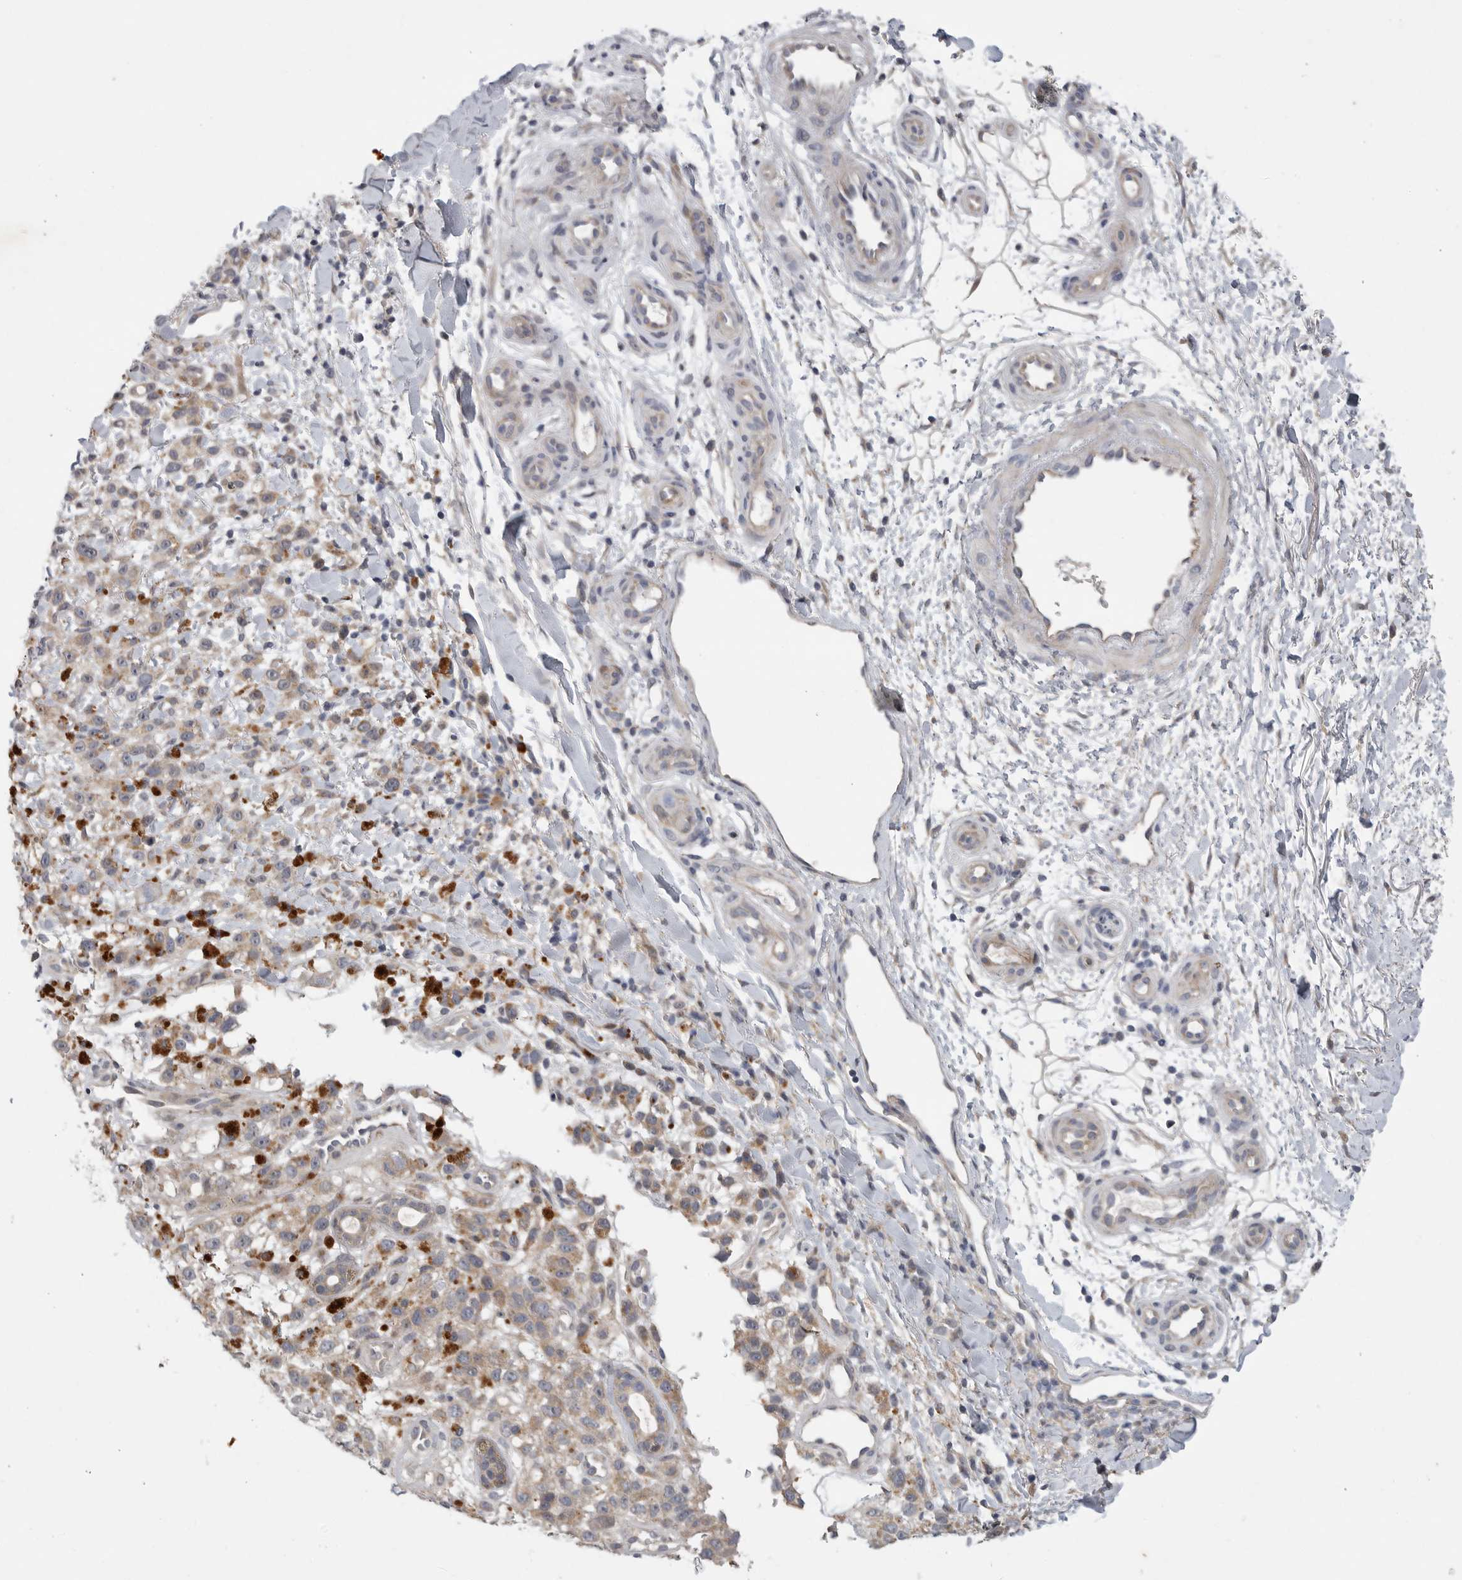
{"staining": {"intensity": "moderate", "quantity": ">75%", "location": "cytoplasmic/membranous"}, "tissue": "melanoma", "cell_type": "Tumor cells", "image_type": "cancer", "snomed": [{"axis": "morphology", "description": "Malignant melanoma, Metastatic site"}, {"axis": "topography", "description": "Skin"}], "caption": "IHC micrograph of neoplastic tissue: melanoma stained using immunohistochemistry (IHC) exhibits medium levels of moderate protein expression localized specifically in the cytoplasmic/membranous of tumor cells, appearing as a cytoplasmic/membranous brown color.", "gene": "FBXO43", "patient": {"sex": "female", "age": 72}}